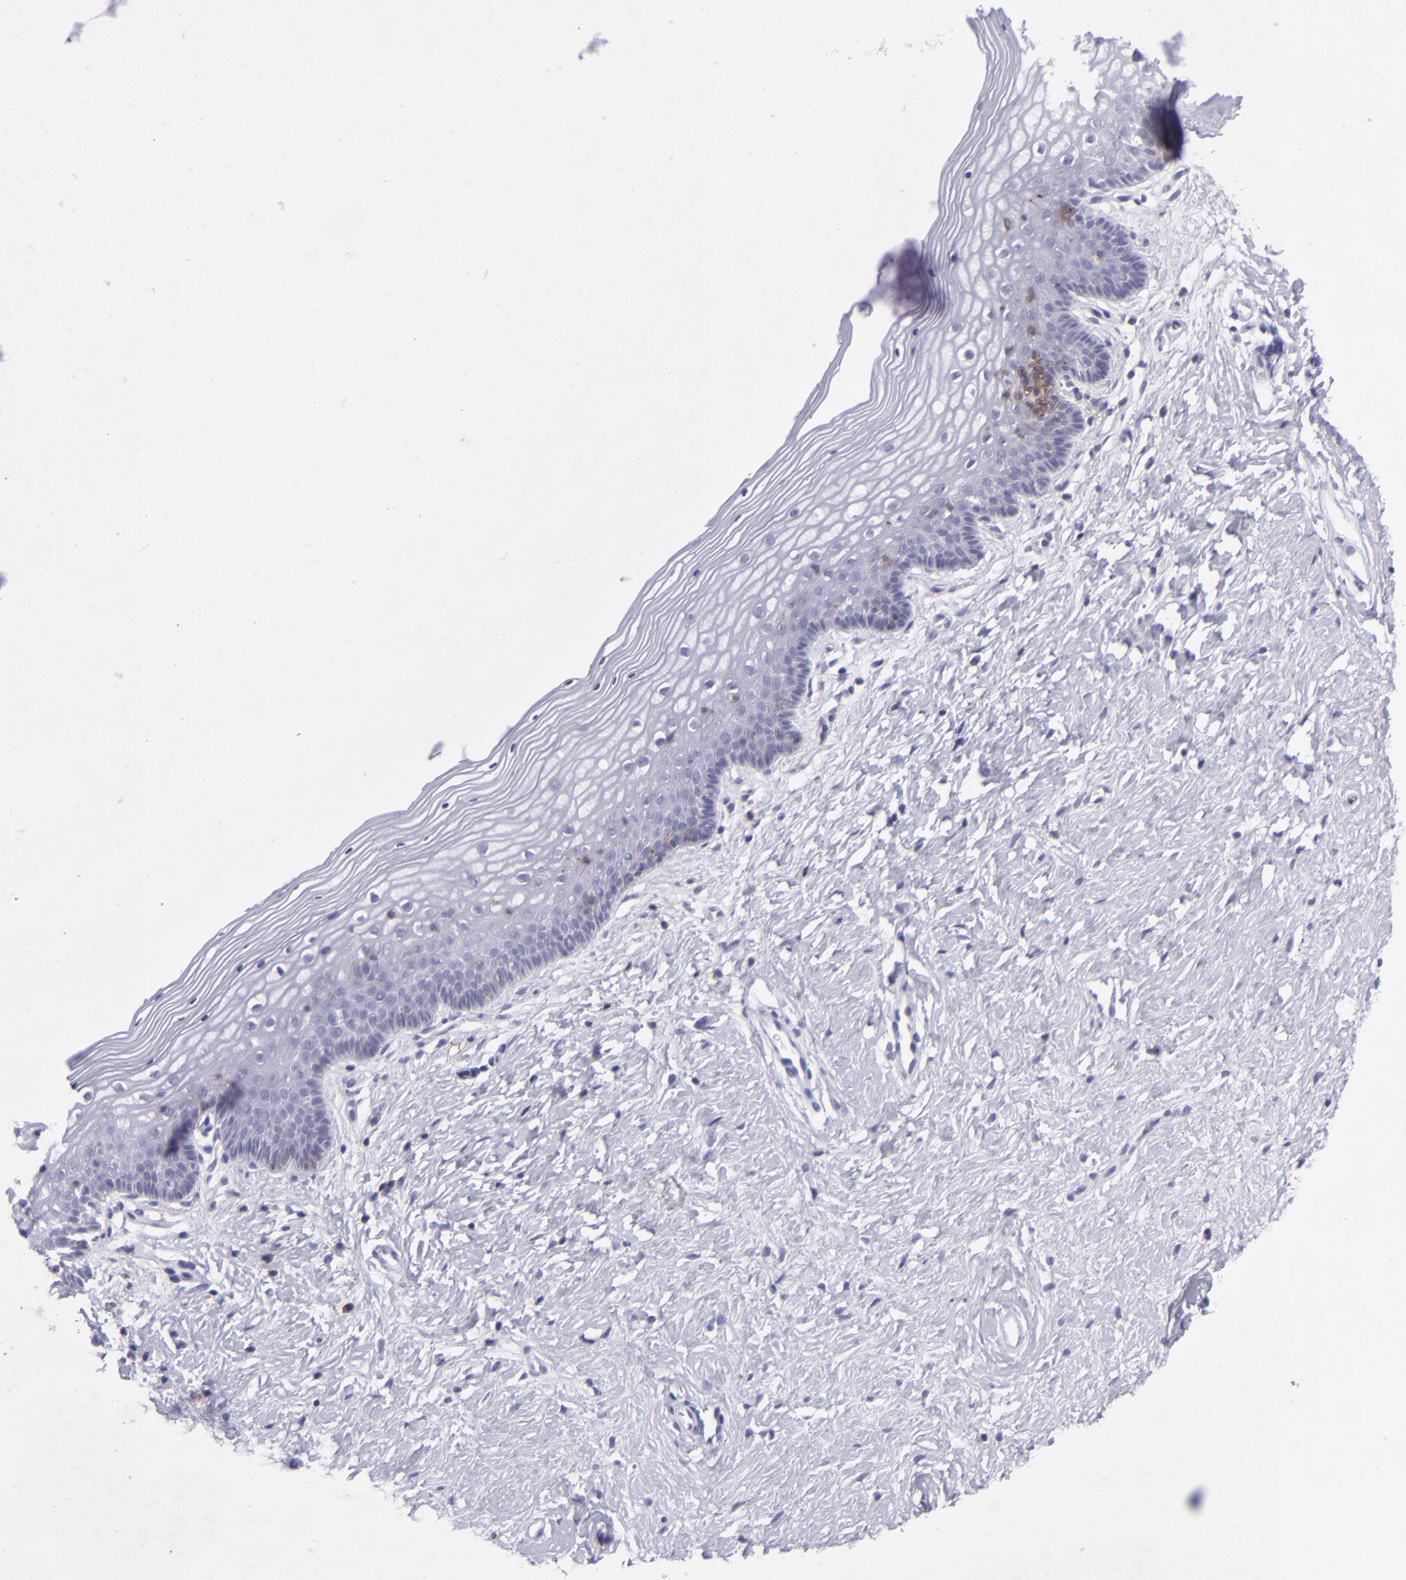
{"staining": {"intensity": "weak", "quantity": "<25%", "location": "cytoplasmic/membranous"}, "tissue": "vagina", "cell_type": "Squamous epithelial cells", "image_type": "normal", "snomed": [{"axis": "morphology", "description": "Normal tissue, NOS"}, {"axis": "topography", "description": "Vagina"}], "caption": "An immunohistochemistry (IHC) photomicrograph of normal vagina is shown. There is no staining in squamous epithelial cells of vagina. (DAB immunohistochemistry (IHC) visualized using brightfield microscopy, high magnification).", "gene": "CD48", "patient": {"sex": "female", "age": 46}}